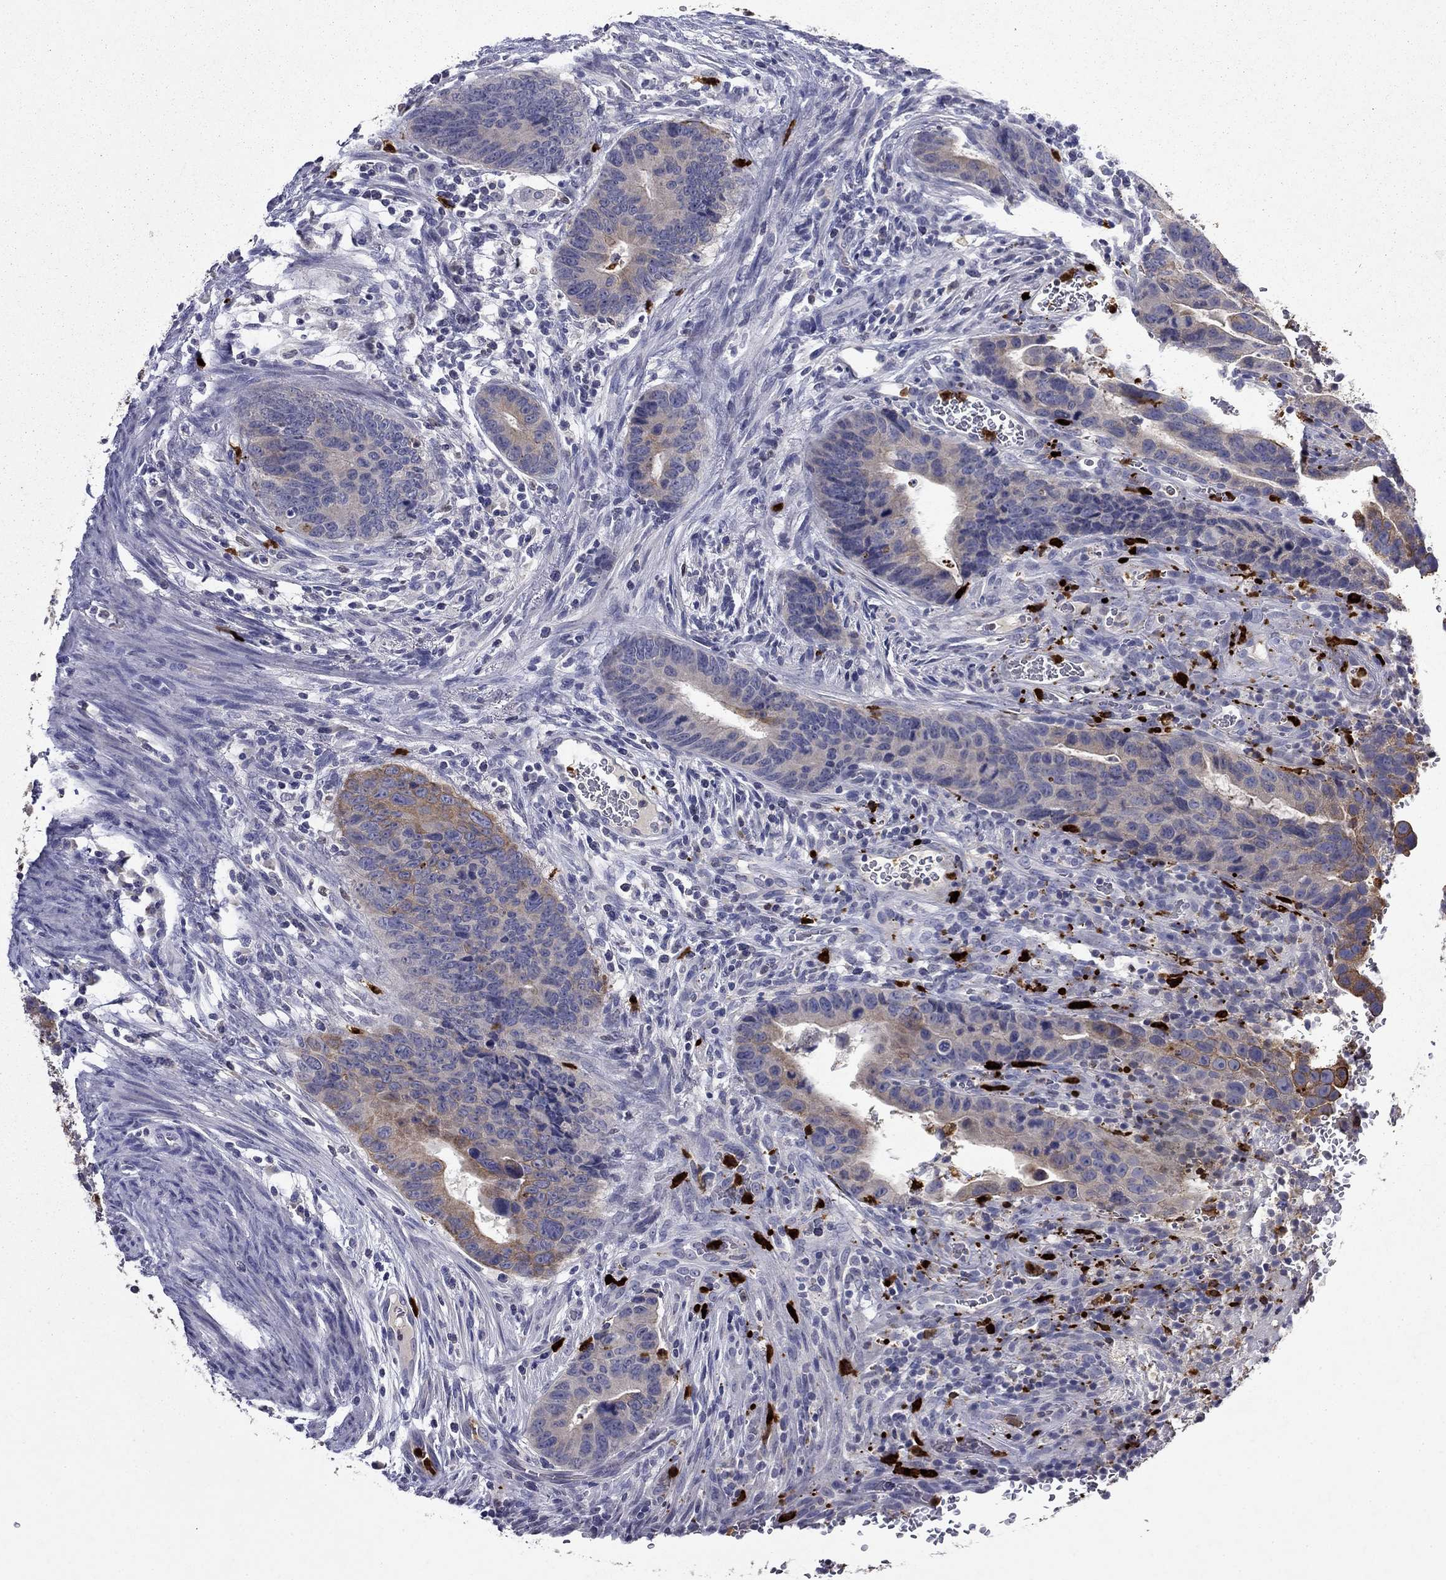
{"staining": {"intensity": "strong", "quantity": "<25%", "location": "cytoplasmic/membranous"}, "tissue": "colorectal cancer", "cell_type": "Tumor cells", "image_type": "cancer", "snomed": [{"axis": "morphology", "description": "Adenocarcinoma, NOS"}, {"axis": "topography", "description": "Colon"}], "caption": "Colorectal cancer was stained to show a protein in brown. There is medium levels of strong cytoplasmic/membranous expression in approximately <25% of tumor cells. The staining was performed using DAB (3,3'-diaminobenzidine), with brown indicating positive protein expression. Nuclei are stained blue with hematoxylin.", "gene": "IRF5", "patient": {"sex": "female", "age": 56}}